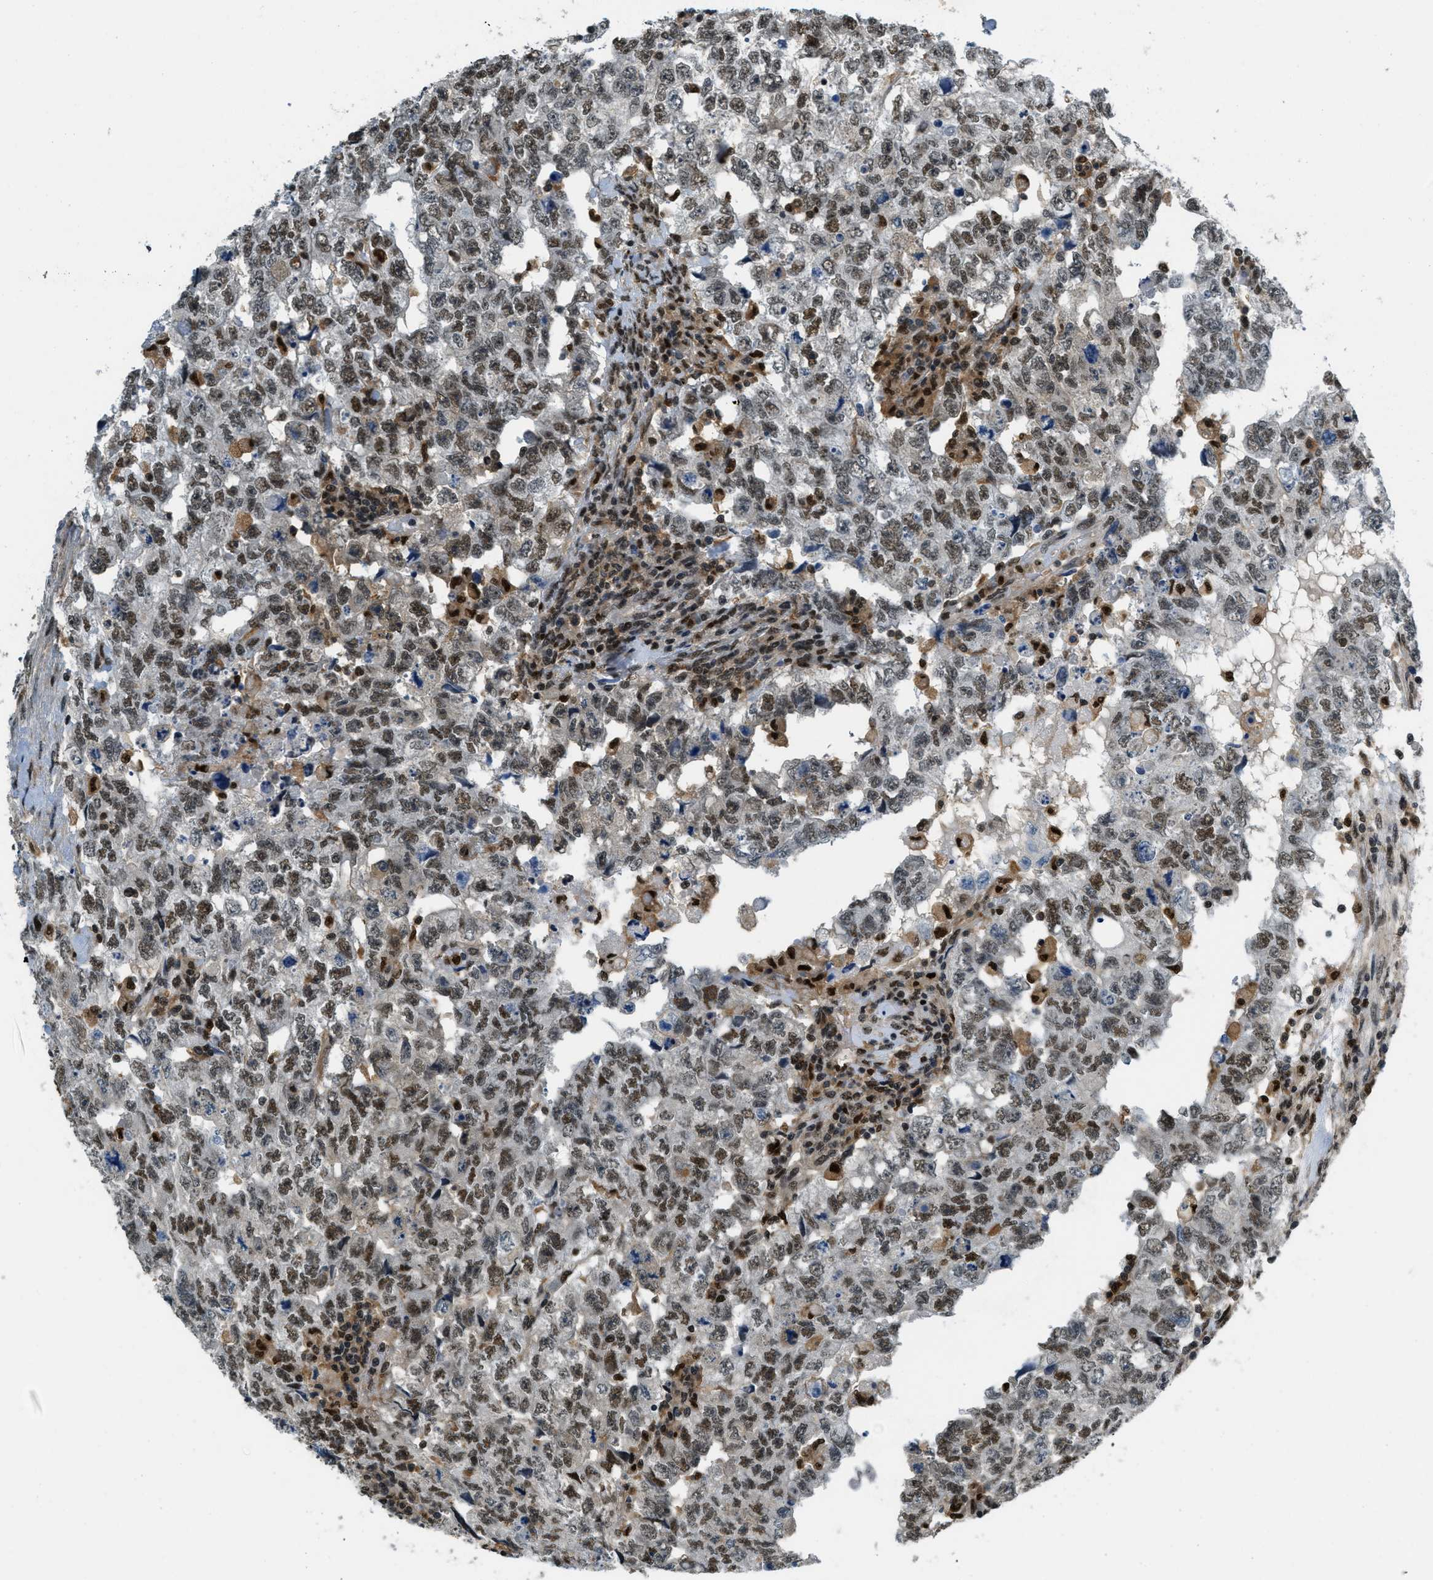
{"staining": {"intensity": "moderate", "quantity": ">75%", "location": "nuclear"}, "tissue": "testis cancer", "cell_type": "Tumor cells", "image_type": "cancer", "snomed": [{"axis": "morphology", "description": "Carcinoma, Embryonal, NOS"}, {"axis": "topography", "description": "Testis"}], "caption": "Immunohistochemistry histopathology image of neoplastic tissue: testis cancer stained using immunohistochemistry (IHC) demonstrates medium levels of moderate protein expression localized specifically in the nuclear of tumor cells, appearing as a nuclear brown color.", "gene": "OGFR", "patient": {"sex": "male", "age": 36}}